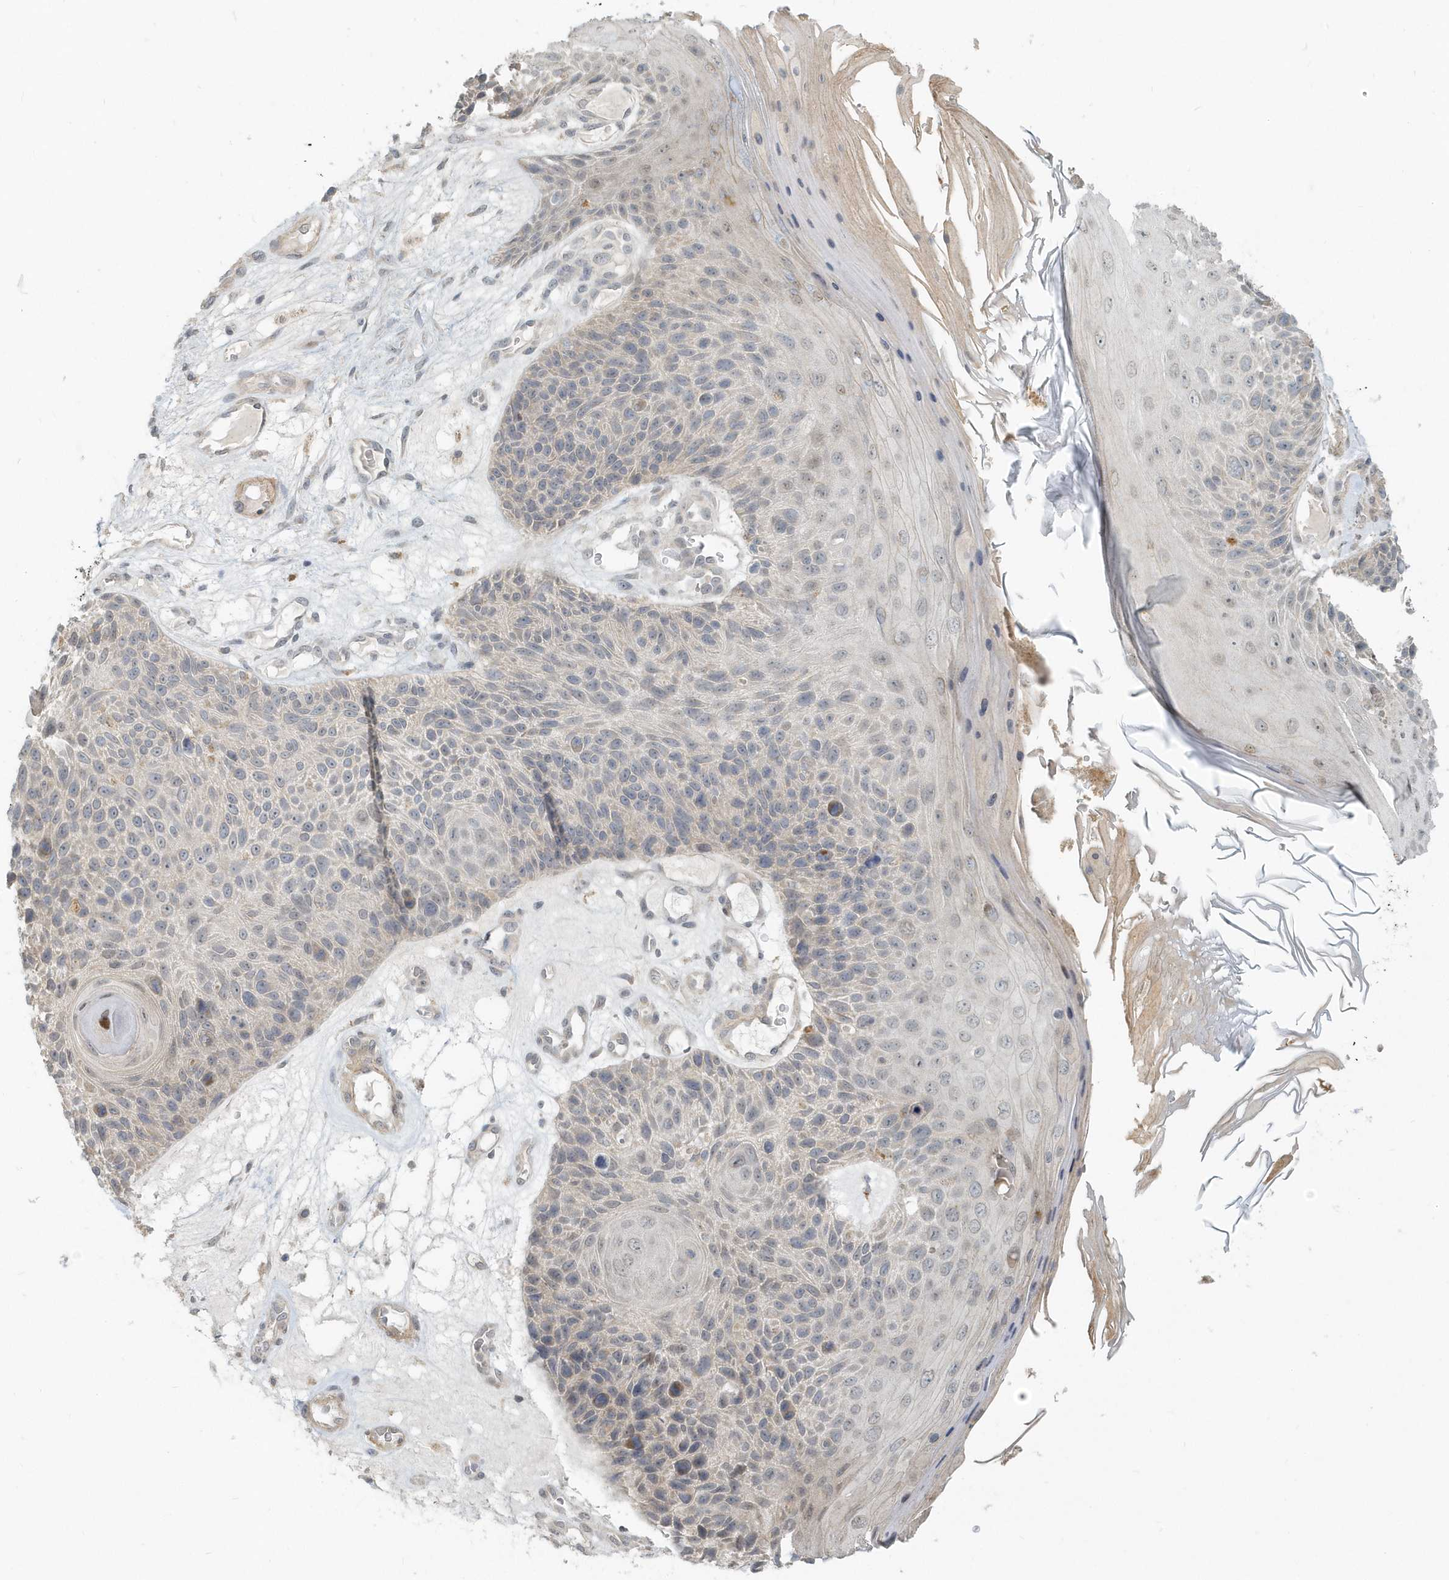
{"staining": {"intensity": "negative", "quantity": "none", "location": "none"}, "tissue": "skin cancer", "cell_type": "Tumor cells", "image_type": "cancer", "snomed": [{"axis": "morphology", "description": "Squamous cell carcinoma, NOS"}, {"axis": "topography", "description": "Skin"}], "caption": "Tumor cells are negative for protein expression in human squamous cell carcinoma (skin).", "gene": "NAPB", "patient": {"sex": "female", "age": 88}}